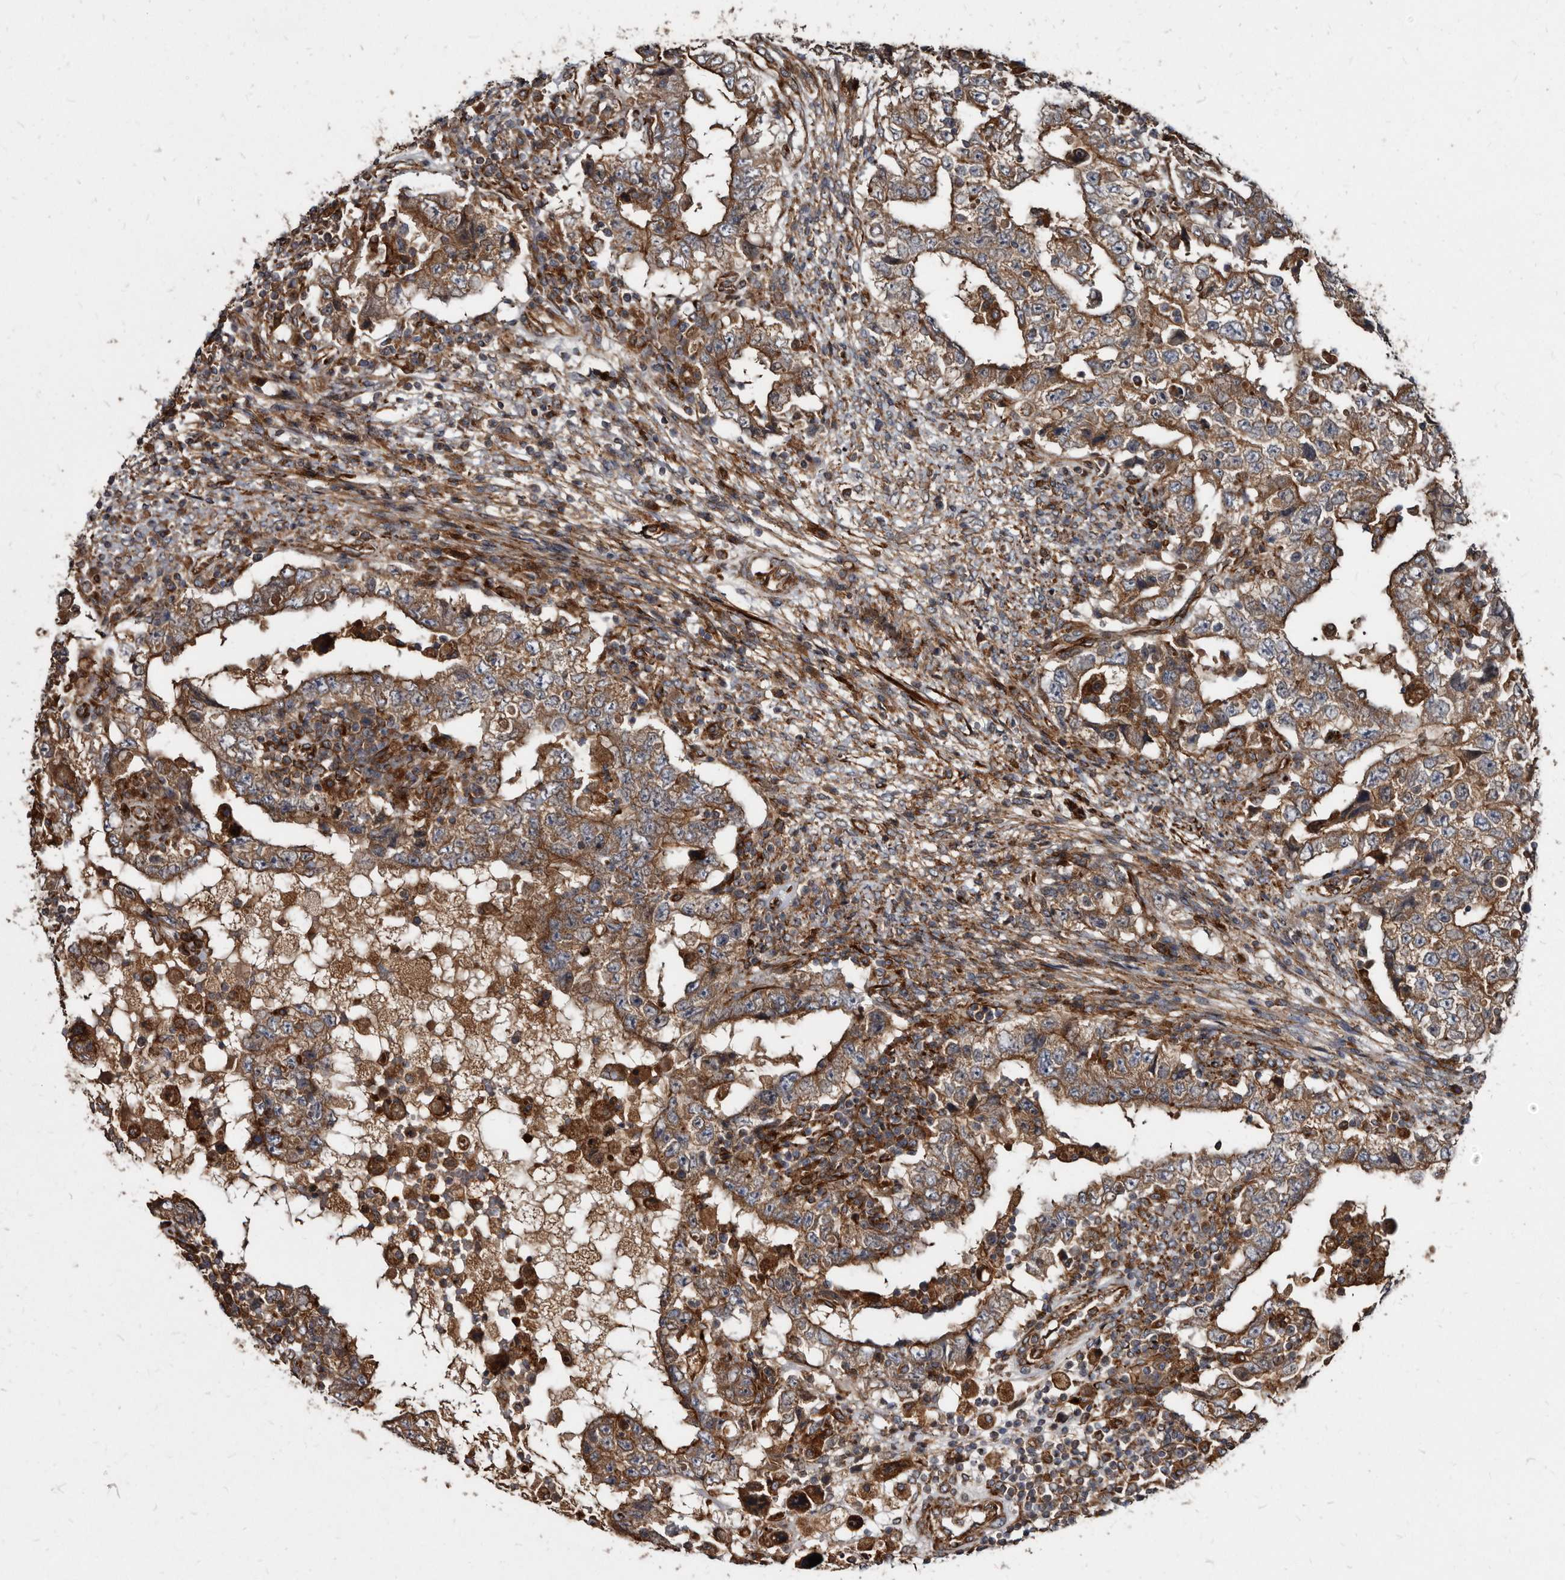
{"staining": {"intensity": "moderate", "quantity": ">75%", "location": "cytoplasmic/membranous"}, "tissue": "testis cancer", "cell_type": "Tumor cells", "image_type": "cancer", "snomed": [{"axis": "morphology", "description": "Carcinoma, Embryonal, NOS"}, {"axis": "topography", "description": "Testis"}], "caption": "A photomicrograph of embryonal carcinoma (testis) stained for a protein exhibits moderate cytoplasmic/membranous brown staining in tumor cells.", "gene": "KCTD20", "patient": {"sex": "male", "age": 26}}